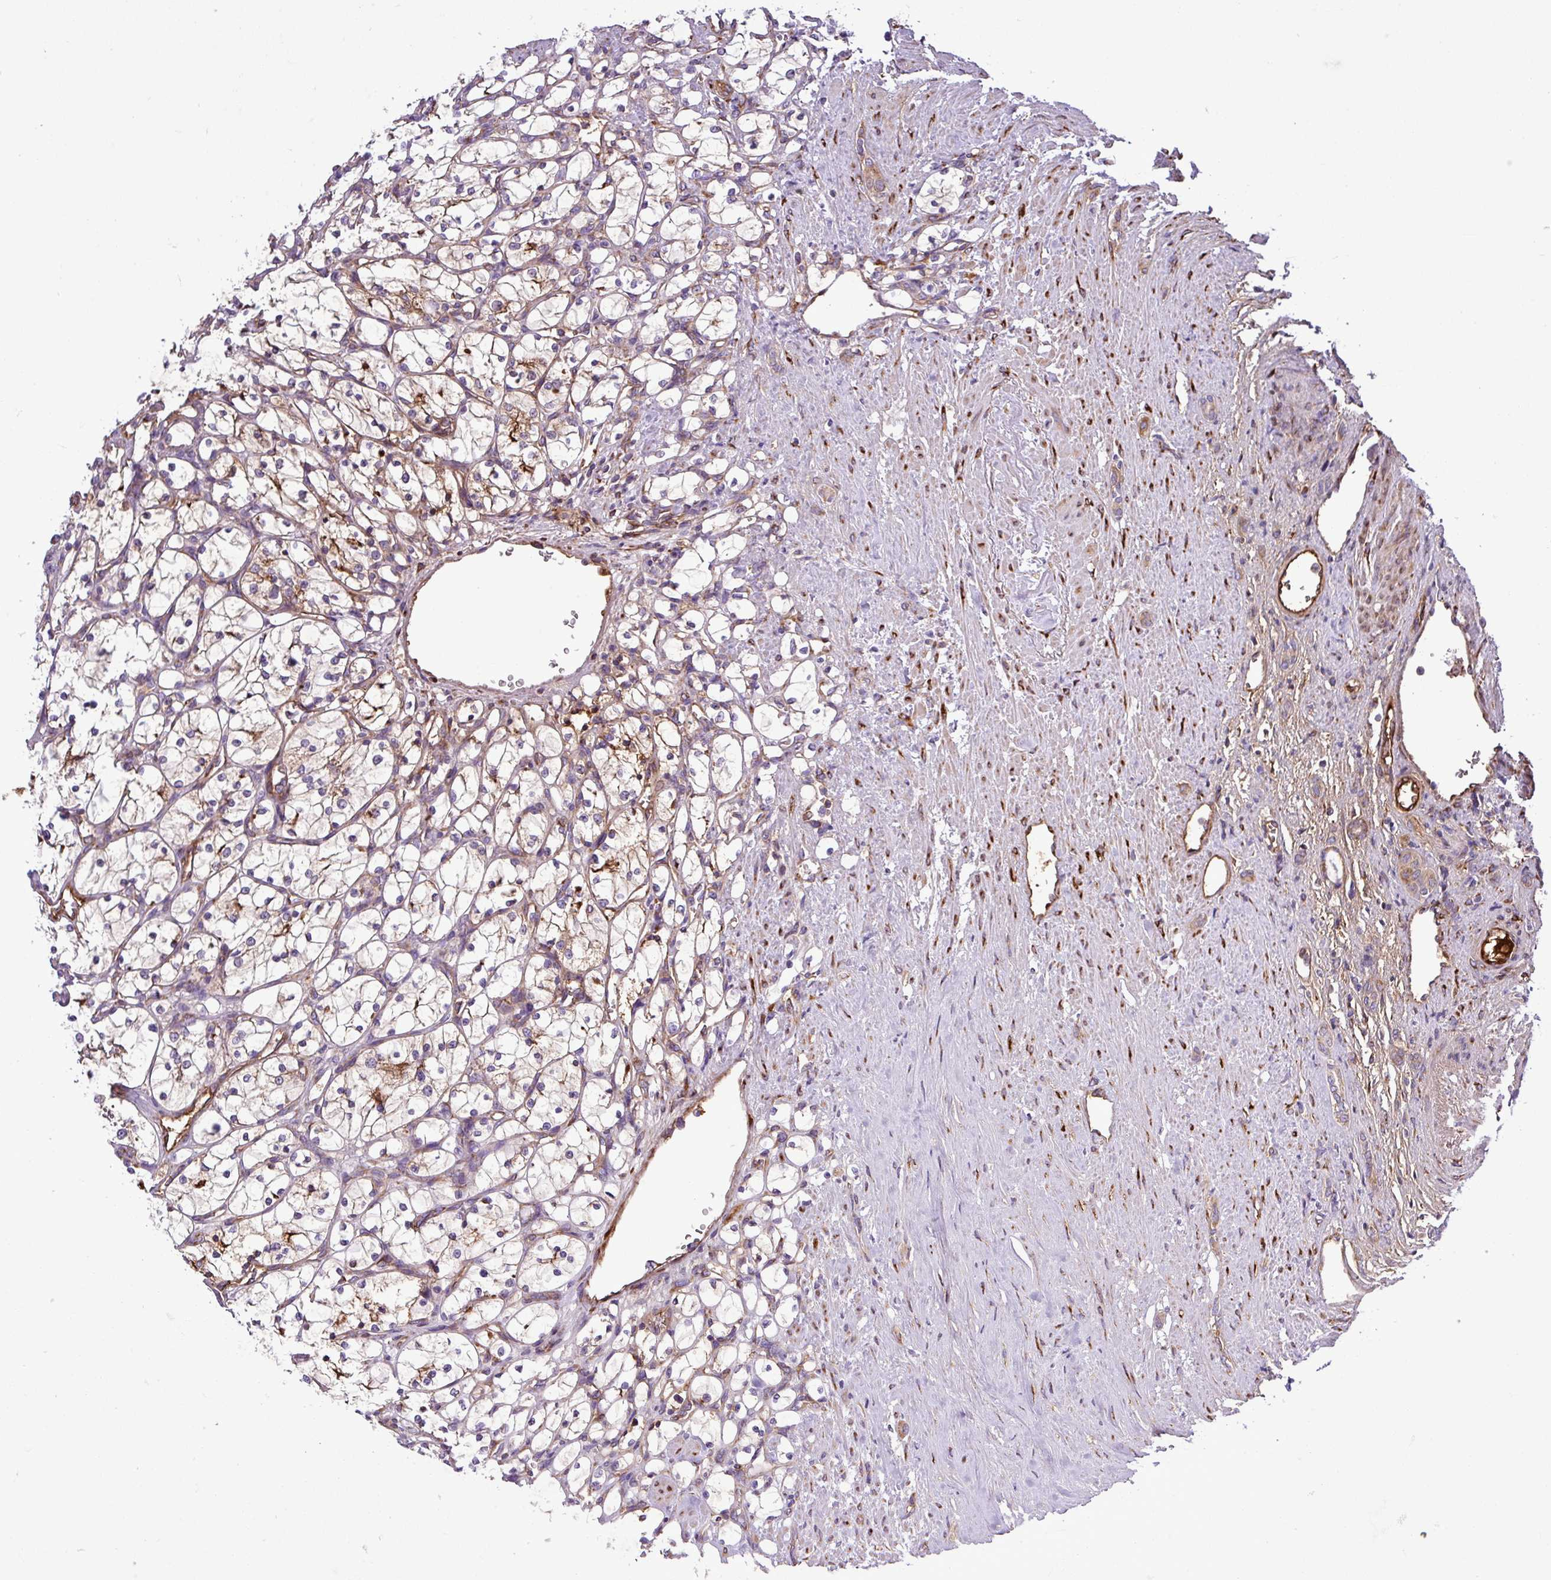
{"staining": {"intensity": "weak", "quantity": ">75%", "location": "cytoplasmic/membranous"}, "tissue": "renal cancer", "cell_type": "Tumor cells", "image_type": "cancer", "snomed": [{"axis": "morphology", "description": "Adenocarcinoma, NOS"}, {"axis": "topography", "description": "Kidney"}], "caption": "Renal adenocarcinoma stained for a protein displays weak cytoplasmic/membranous positivity in tumor cells. The staining was performed using DAB, with brown indicating positive protein expression. Nuclei are stained blue with hematoxylin.", "gene": "CWH43", "patient": {"sex": "female", "age": 69}}